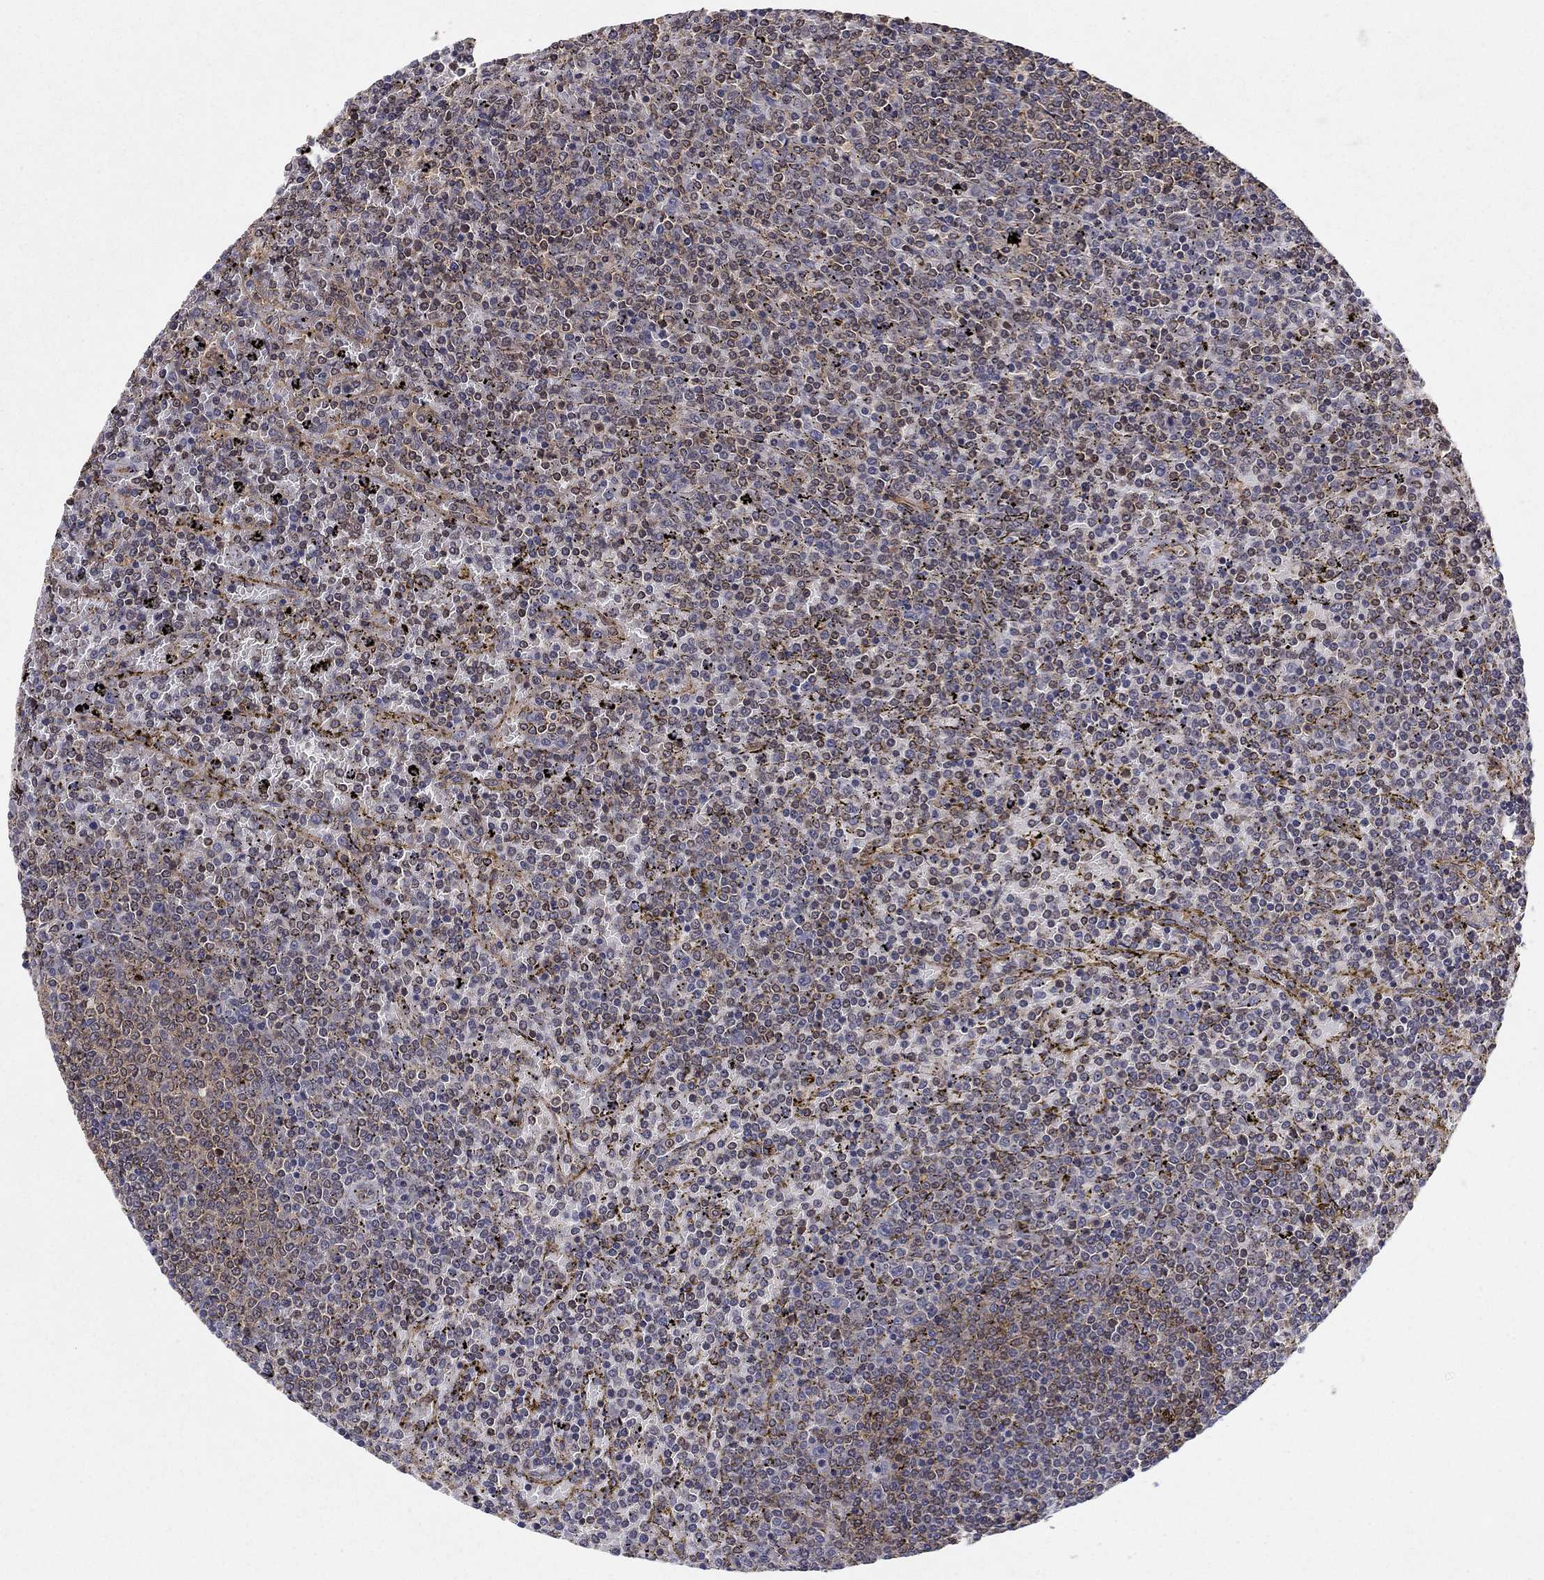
{"staining": {"intensity": "negative", "quantity": "none", "location": "none"}, "tissue": "lymphoma", "cell_type": "Tumor cells", "image_type": "cancer", "snomed": [{"axis": "morphology", "description": "Malignant lymphoma, non-Hodgkin's type, Low grade"}, {"axis": "topography", "description": "Spleen"}], "caption": "Tumor cells show no significant protein expression in lymphoma.", "gene": "BMERB1", "patient": {"sex": "female", "age": 77}}